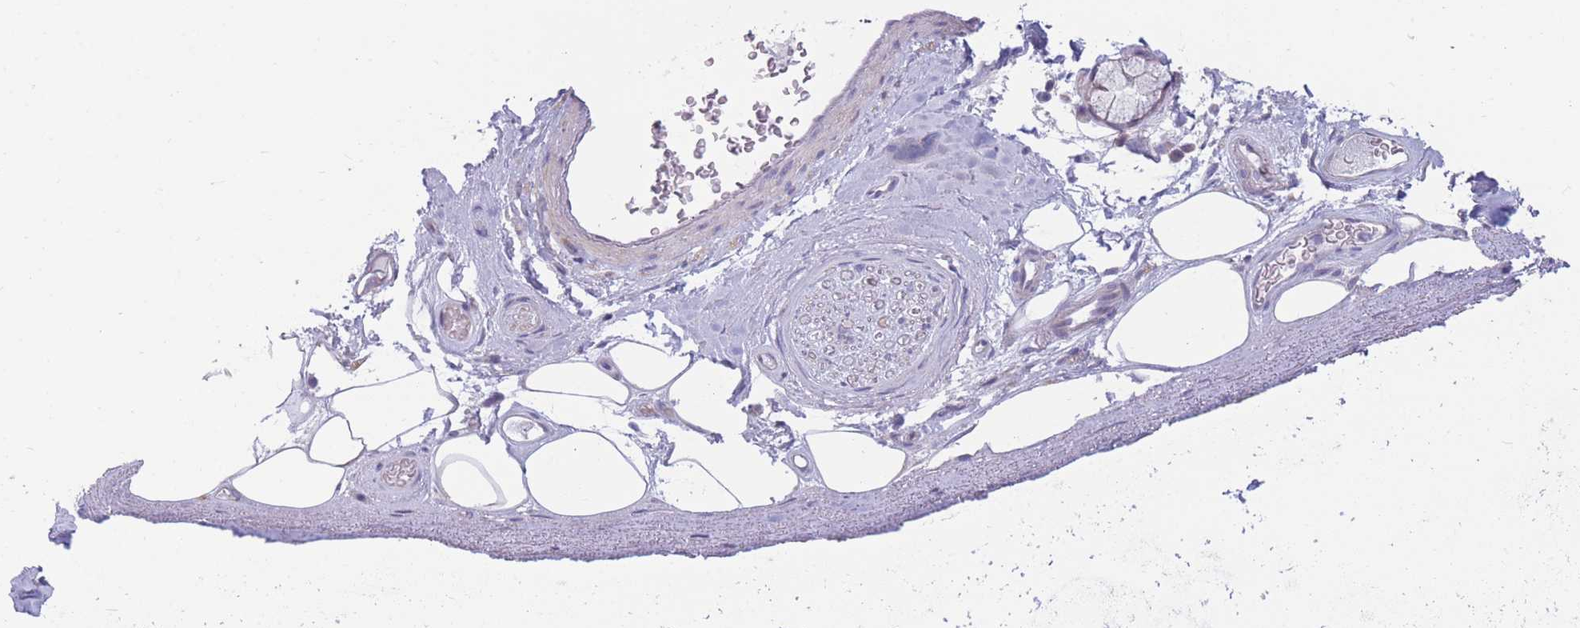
{"staining": {"intensity": "negative", "quantity": "none", "location": "none"}, "tissue": "adipose tissue", "cell_type": "Adipocytes", "image_type": "normal", "snomed": [{"axis": "morphology", "description": "Normal tissue, NOS"}, {"axis": "topography", "description": "Cartilage tissue"}], "caption": "IHC image of benign adipose tissue: adipose tissue stained with DAB (3,3'-diaminobenzidine) shows no significant protein expression in adipocytes.", "gene": "PDE4A", "patient": {"sex": "male", "age": 81}}